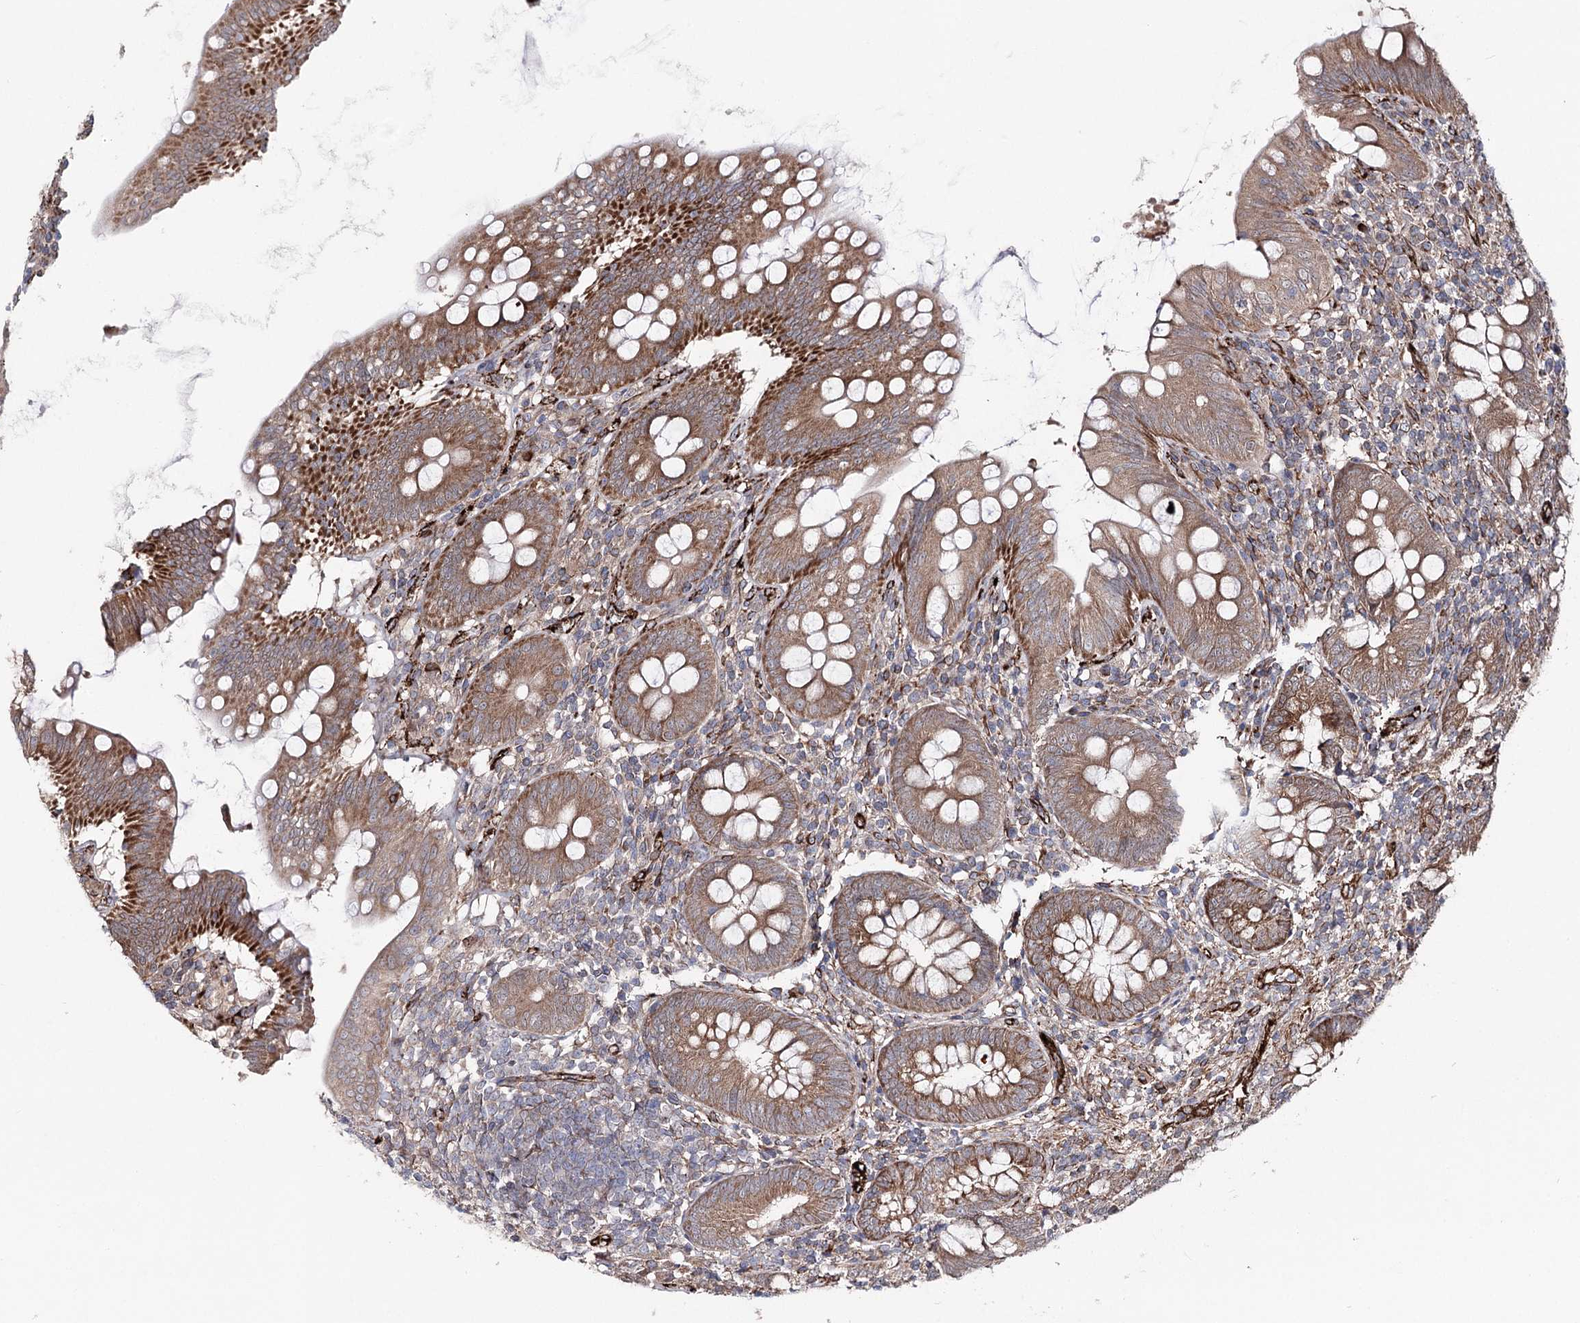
{"staining": {"intensity": "strong", "quantity": ">75%", "location": "cytoplasmic/membranous"}, "tissue": "appendix", "cell_type": "Glandular cells", "image_type": "normal", "snomed": [{"axis": "morphology", "description": "Normal tissue, NOS"}, {"axis": "topography", "description": "Appendix"}], "caption": "High-power microscopy captured an immunohistochemistry (IHC) image of benign appendix, revealing strong cytoplasmic/membranous expression in approximately >75% of glandular cells.", "gene": "MIB1", "patient": {"sex": "male", "age": 14}}